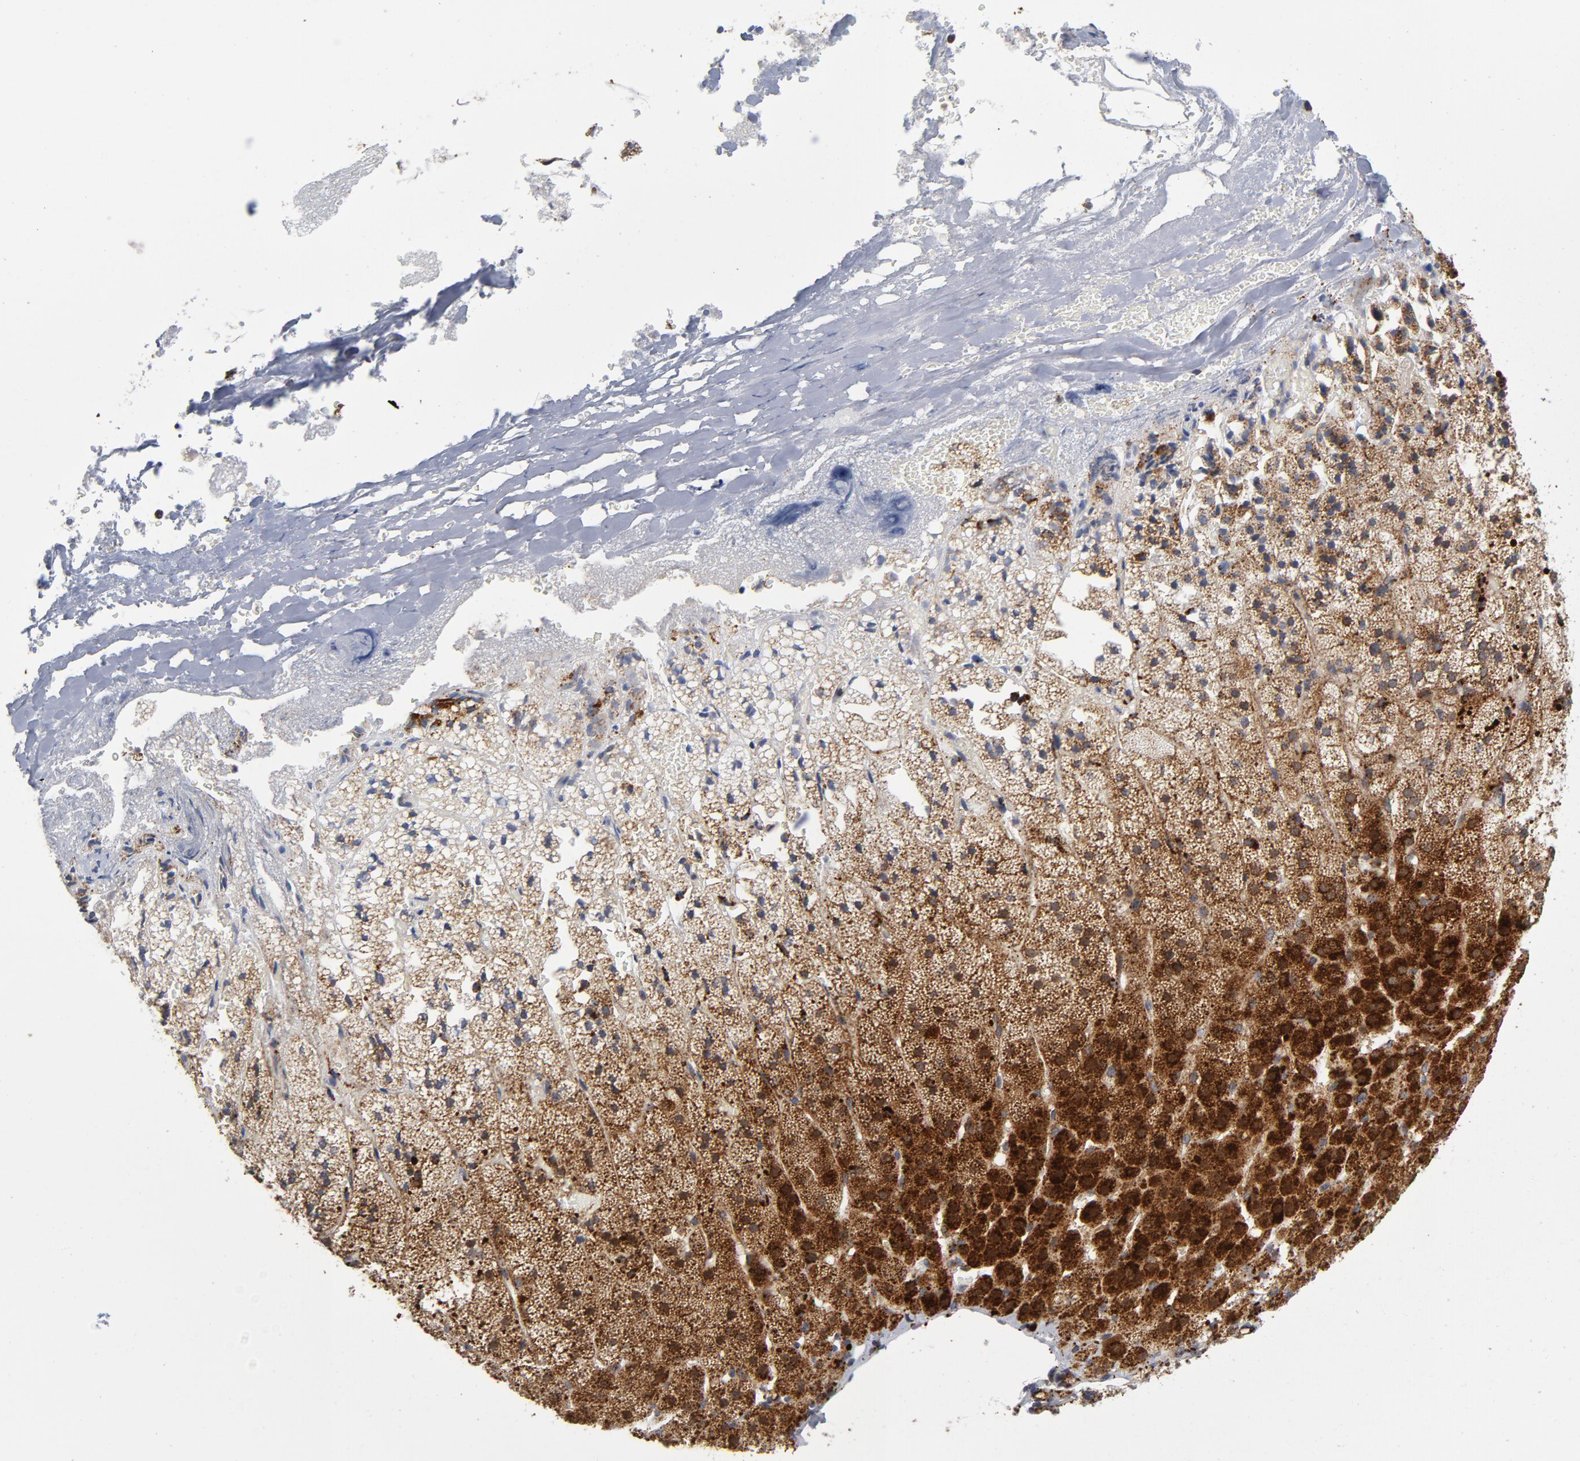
{"staining": {"intensity": "strong", "quantity": ">75%", "location": "cytoplasmic/membranous"}, "tissue": "adrenal gland", "cell_type": "Glandular cells", "image_type": "normal", "snomed": [{"axis": "morphology", "description": "Normal tissue, NOS"}, {"axis": "topography", "description": "Adrenal gland"}], "caption": "Immunohistochemistry (IHC) of normal human adrenal gland reveals high levels of strong cytoplasmic/membranous expression in approximately >75% of glandular cells.", "gene": "AKT2", "patient": {"sex": "male", "age": 35}}